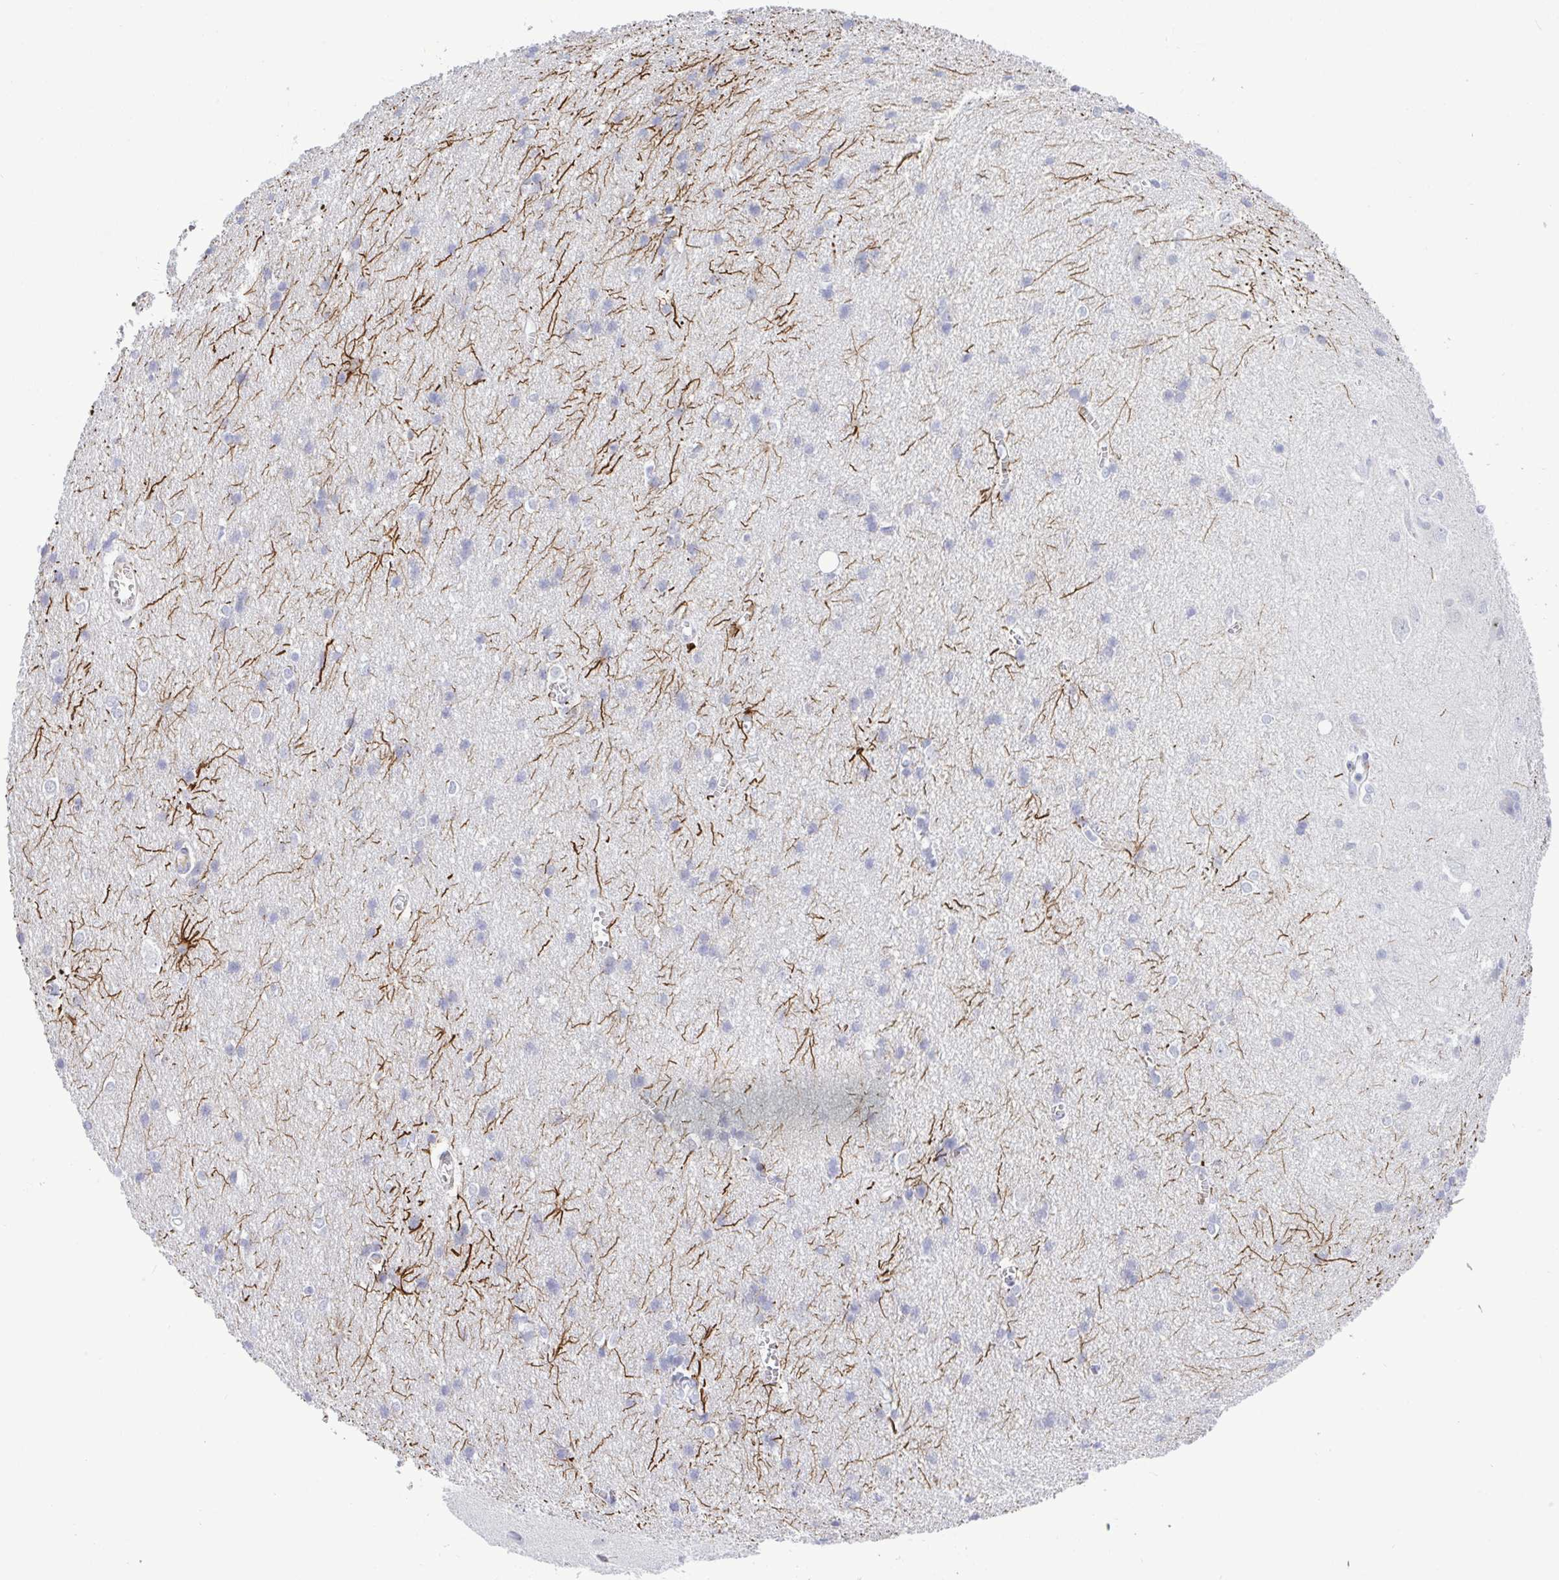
{"staining": {"intensity": "negative", "quantity": "none", "location": "none"}, "tissue": "cerebral cortex", "cell_type": "Endothelial cells", "image_type": "normal", "snomed": [{"axis": "morphology", "description": "Normal tissue, NOS"}, {"axis": "topography", "description": "Cerebral cortex"}], "caption": "This is an immunohistochemistry (IHC) histopathology image of normal human cerebral cortex. There is no staining in endothelial cells.", "gene": "EPOP", "patient": {"sex": "male", "age": 37}}